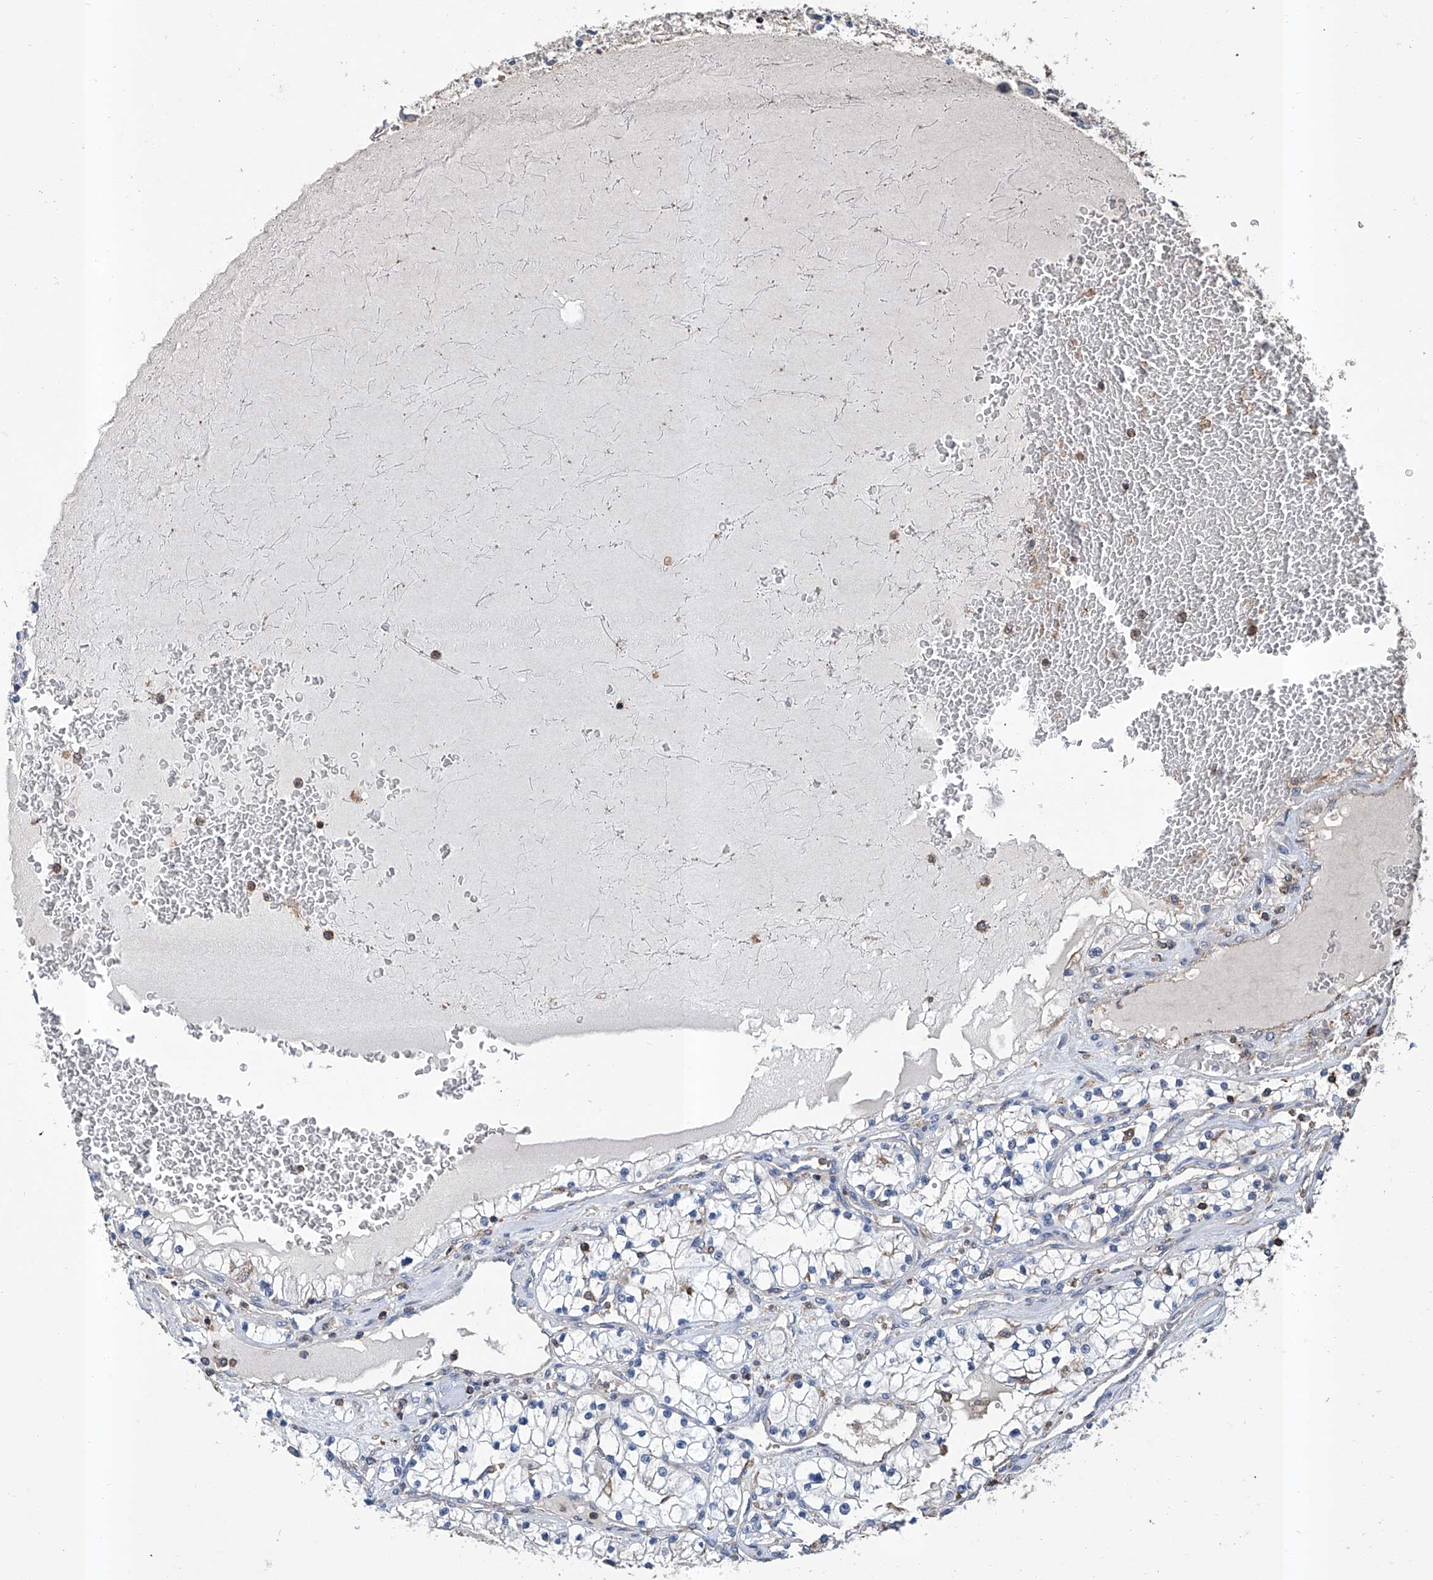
{"staining": {"intensity": "negative", "quantity": "none", "location": "none"}, "tissue": "renal cancer", "cell_type": "Tumor cells", "image_type": "cancer", "snomed": [{"axis": "morphology", "description": "Adenocarcinoma, NOS"}, {"axis": "topography", "description": "Kidney"}], "caption": "Immunohistochemistry (IHC) of adenocarcinoma (renal) displays no positivity in tumor cells.", "gene": "GPT", "patient": {"sex": "male", "age": 68}}